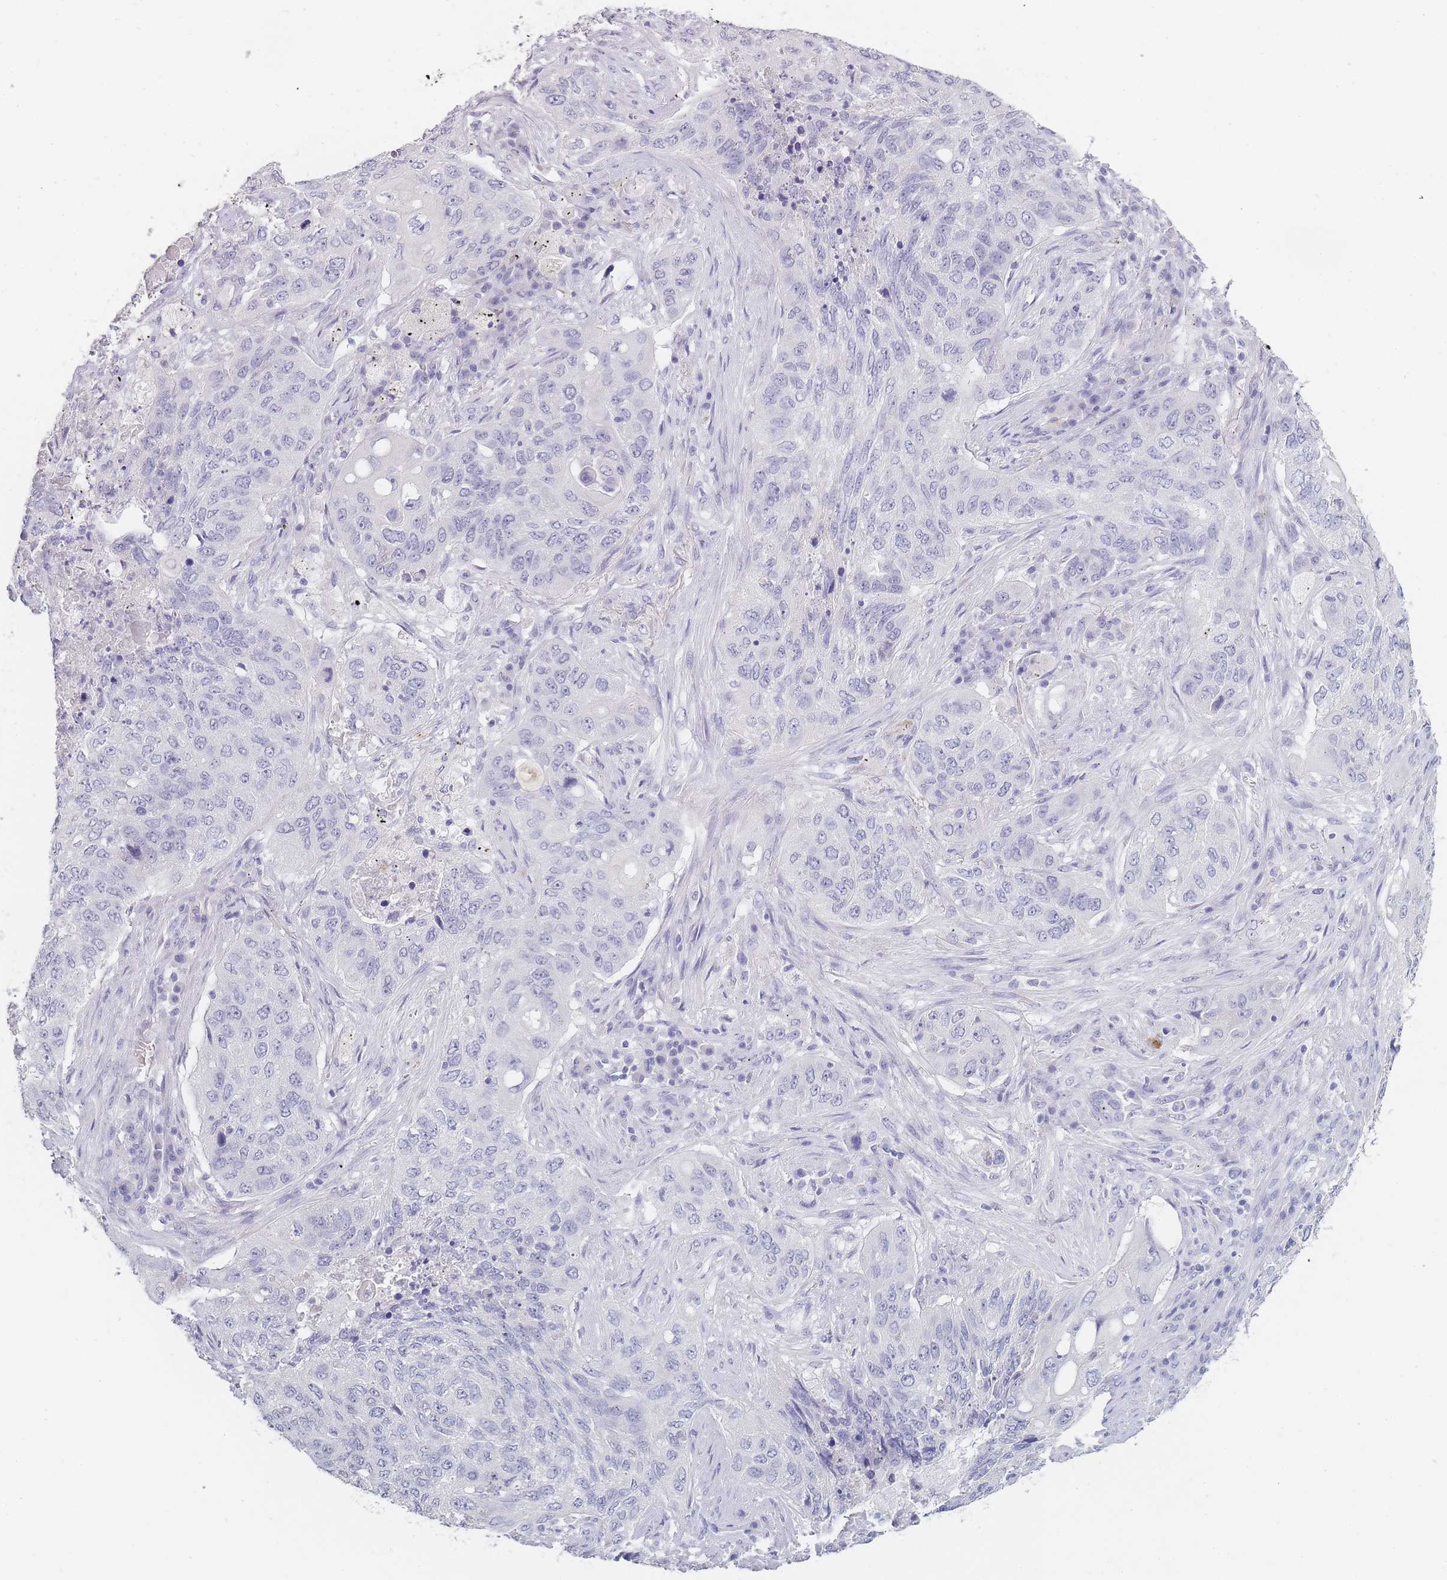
{"staining": {"intensity": "negative", "quantity": "none", "location": "none"}, "tissue": "lung cancer", "cell_type": "Tumor cells", "image_type": "cancer", "snomed": [{"axis": "morphology", "description": "Squamous cell carcinoma, NOS"}, {"axis": "topography", "description": "Lung"}], "caption": "High magnification brightfield microscopy of lung cancer stained with DAB (brown) and counterstained with hematoxylin (blue): tumor cells show no significant positivity. The staining was performed using DAB to visualize the protein expression in brown, while the nuclei were stained in blue with hematoxylin (Magnification: 20x).", "gene": "INS", "patient": {"sex": "female", "age": 63}}